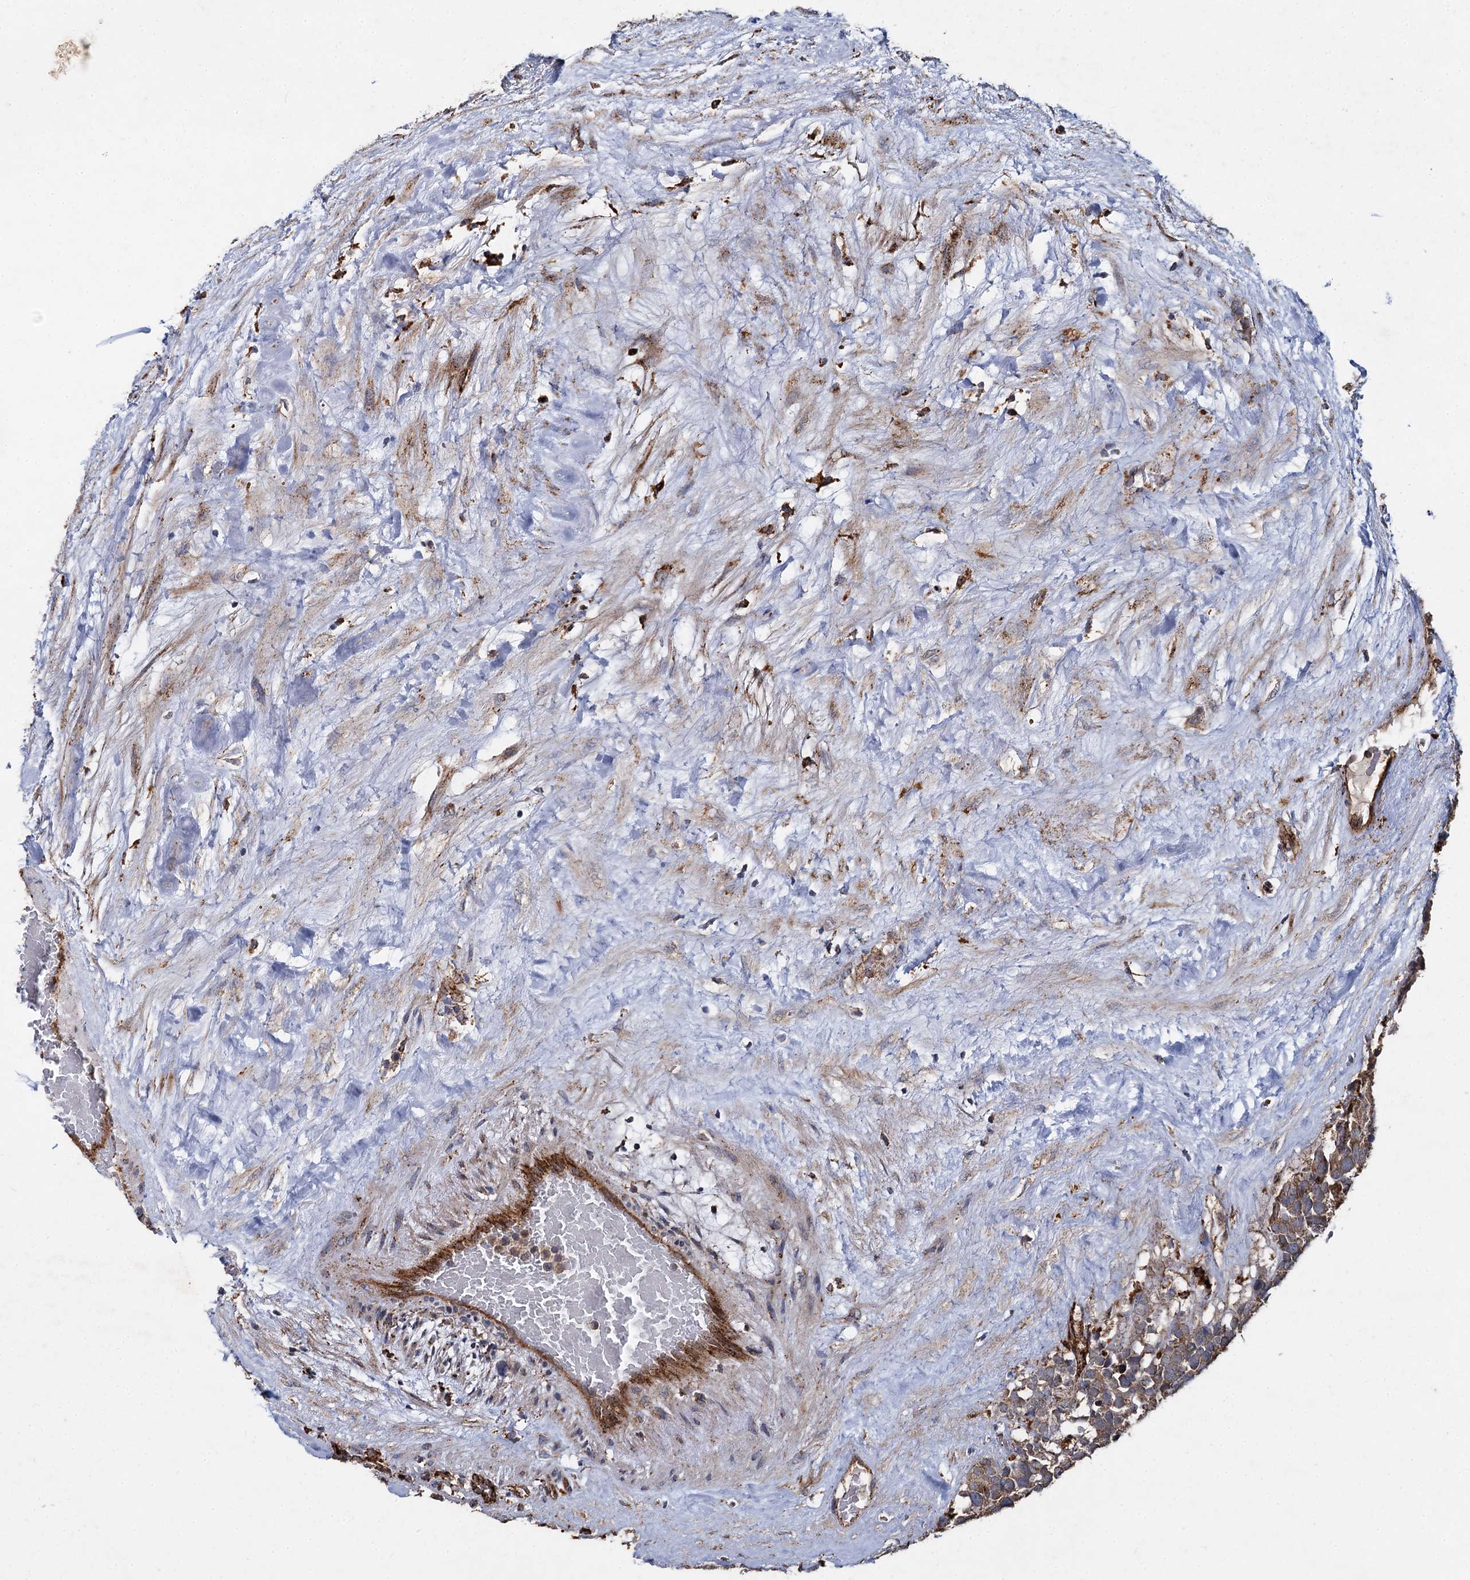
{"staining": {"intensity": "strong", "quantity": ">75%", "location": "cytoplasmic/membranous"}, "tissue": "testis cancer", "cell_type": "Tumor cells", "image_type": "cancer", "snomed": [{"axis": "morphology", "description": "Seminoma, NOS"}, {"axis": "topography", "description": "Testis"}], "caption": "This is an image of immunohistochemistry staining of testis cancer (seminoma), which shows strong positivity in the cytoplasmic/membranous of tumor cells.", "gene": "GBA1", "patient": {"sex": "male", "age": 71}}